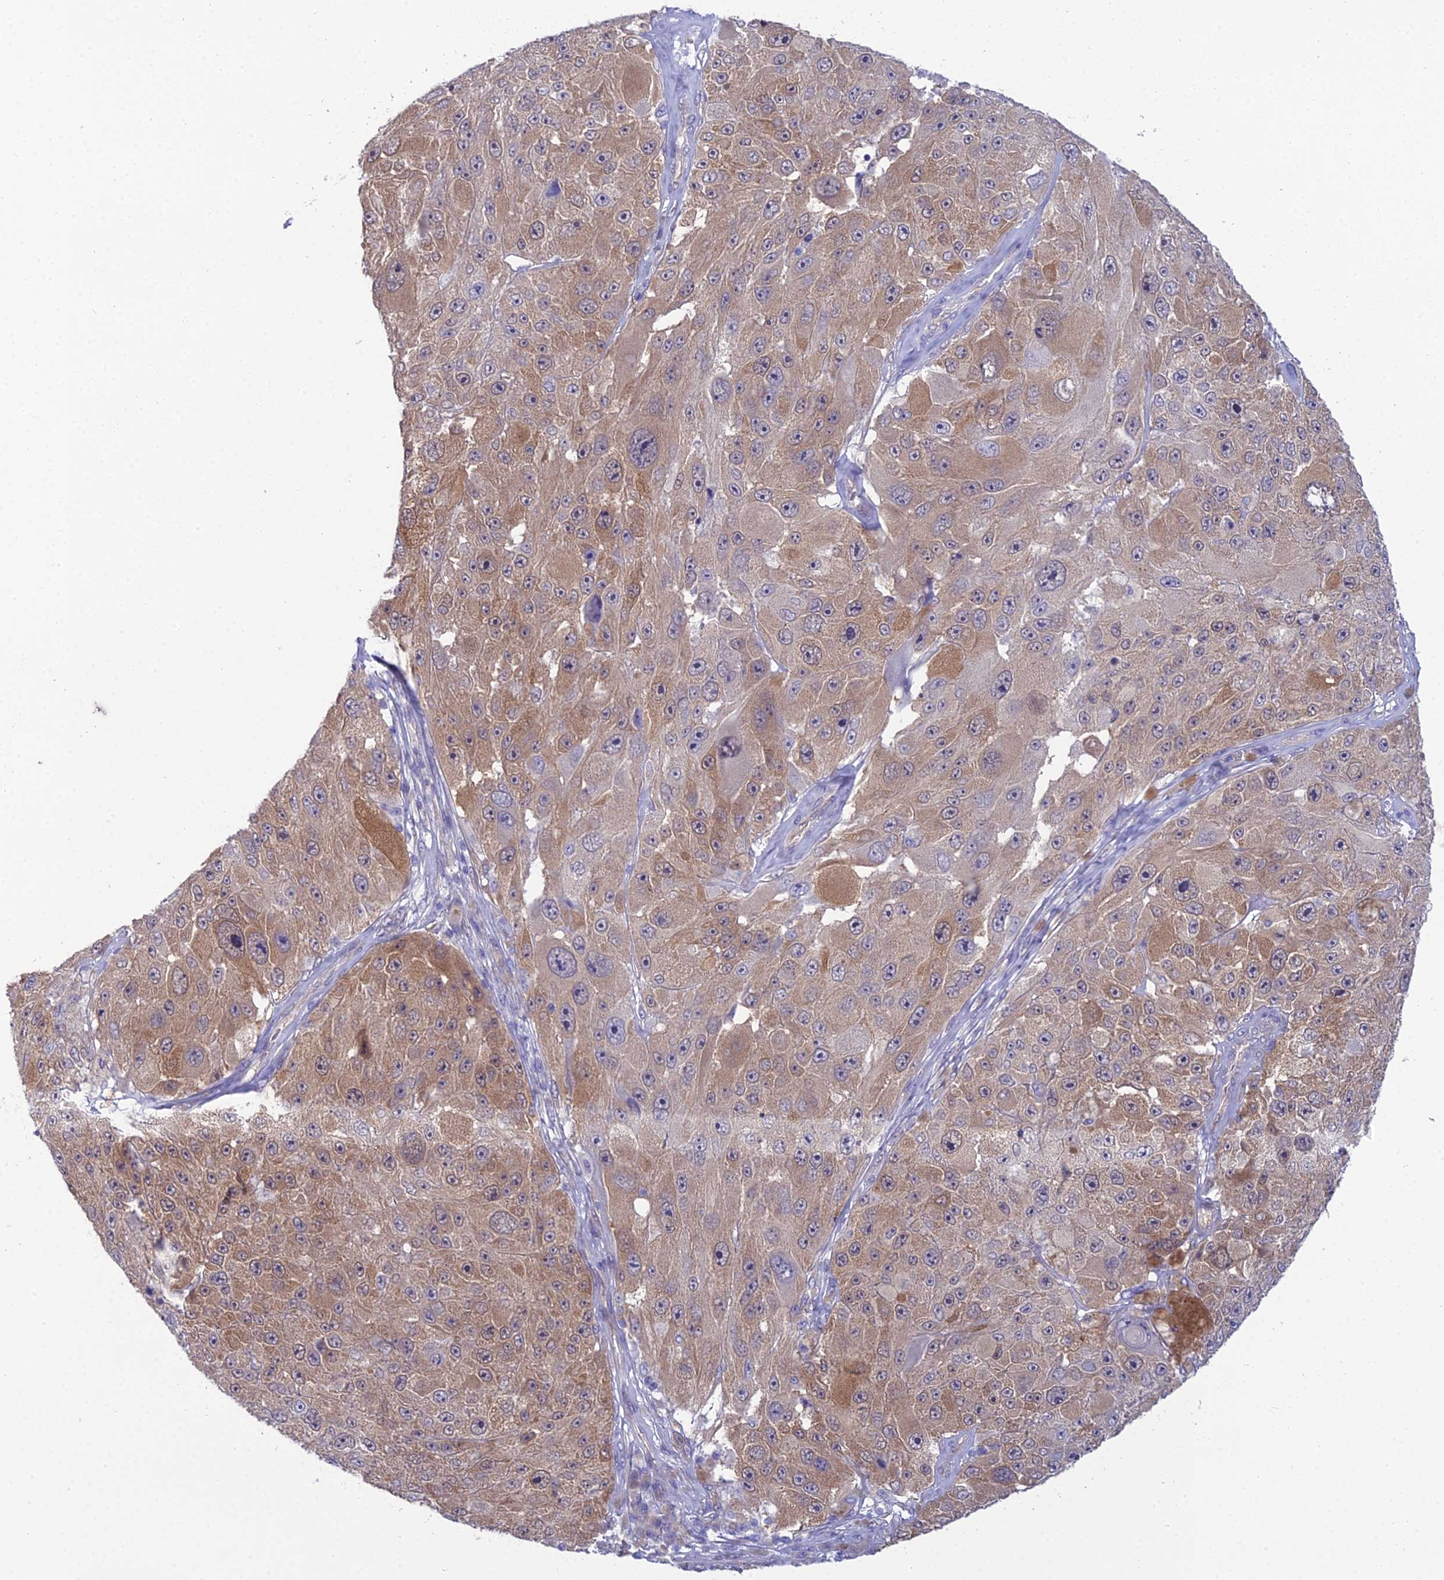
{"staining": {"intensity": "moderate", "quantity": ">75%", "location": "cytoplasmic/membranous"}, "tissue": "melanoma", "cell_type": "Tumor cells", "image_type": "cancer", "snomed": [{"axis": "morphology", "description": "Malignant melanoma, Metastatic site"}, {"axis": "topography", "description": "Lymph node"}], "caption": "Tumor cells demonstrate moderate cytoplasmic/membranous positivity in about >75% of cells in malignant melanoma (metastatic site).", "gene": "GNPNAT1", "patient": {"sex": "male", "age": 62}}